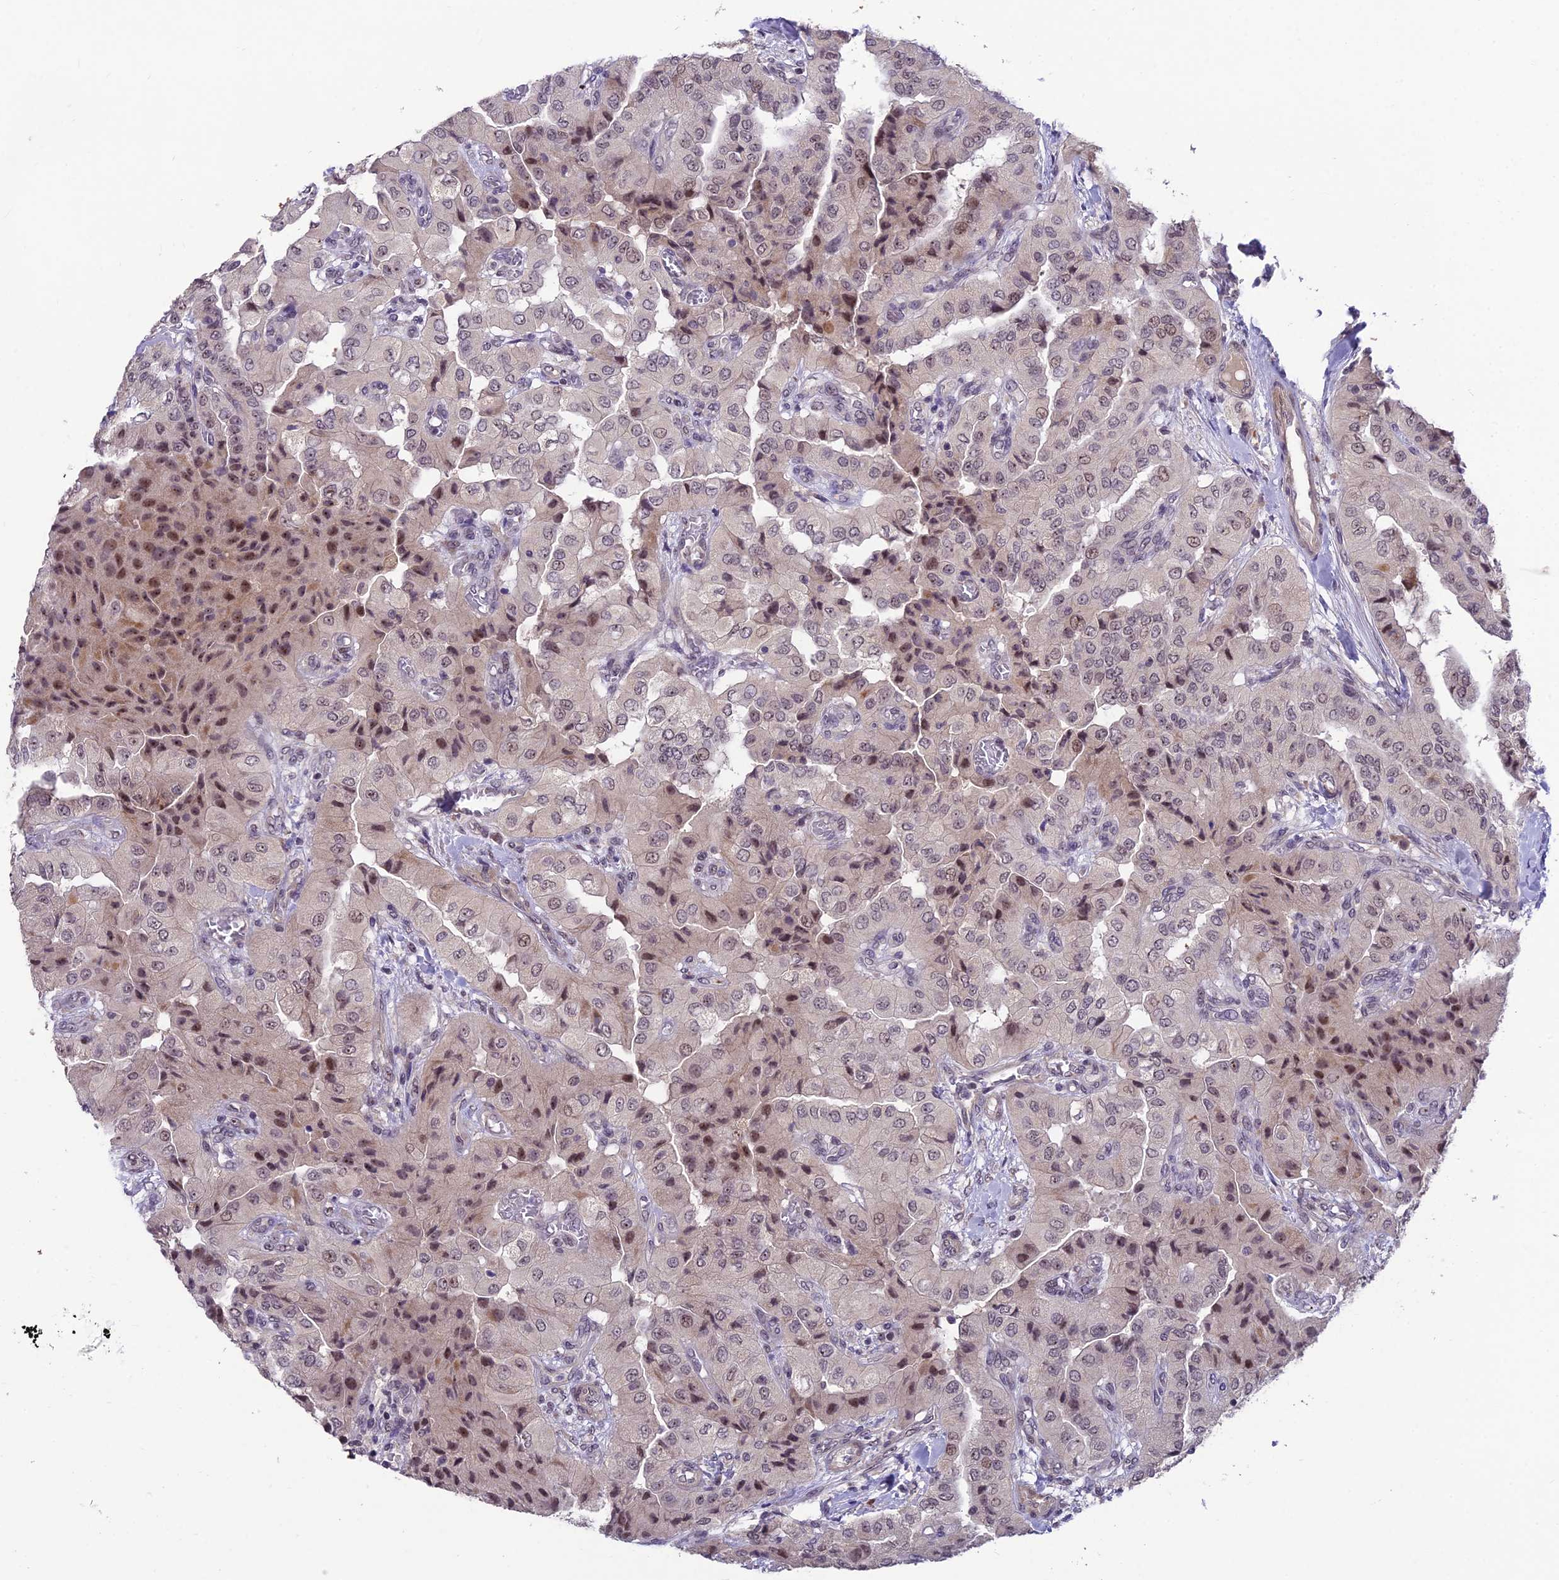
{"staining": {"intensity": "moderate", "quantity": "25%-75%", "location": "cytoplasmic/membranous,nuclear"}, "tissue": "head and neck cancer", "cell_type": "Tumor cells", "image_type": "cancer", "snomed": [{"axis": "morphology", "description": "Adenocarcinoma, NOS"}, {"axis": "topography", "description": "Head-Neck"}], "caption": "High-magnification brightfield microscopy of head and neck cancer (adenocarcinoma) stained with DAB (3,3'-diaminobenzidine) (brown) and counterstained with hematoxylin (blue). tumor cells exhibit moderate cytoplasmic/membranous and nuclear expression is identified in approximately25%-75% of cells.", "gene": "ZNF333", "patient": {"sex": "male", "age": 66}}